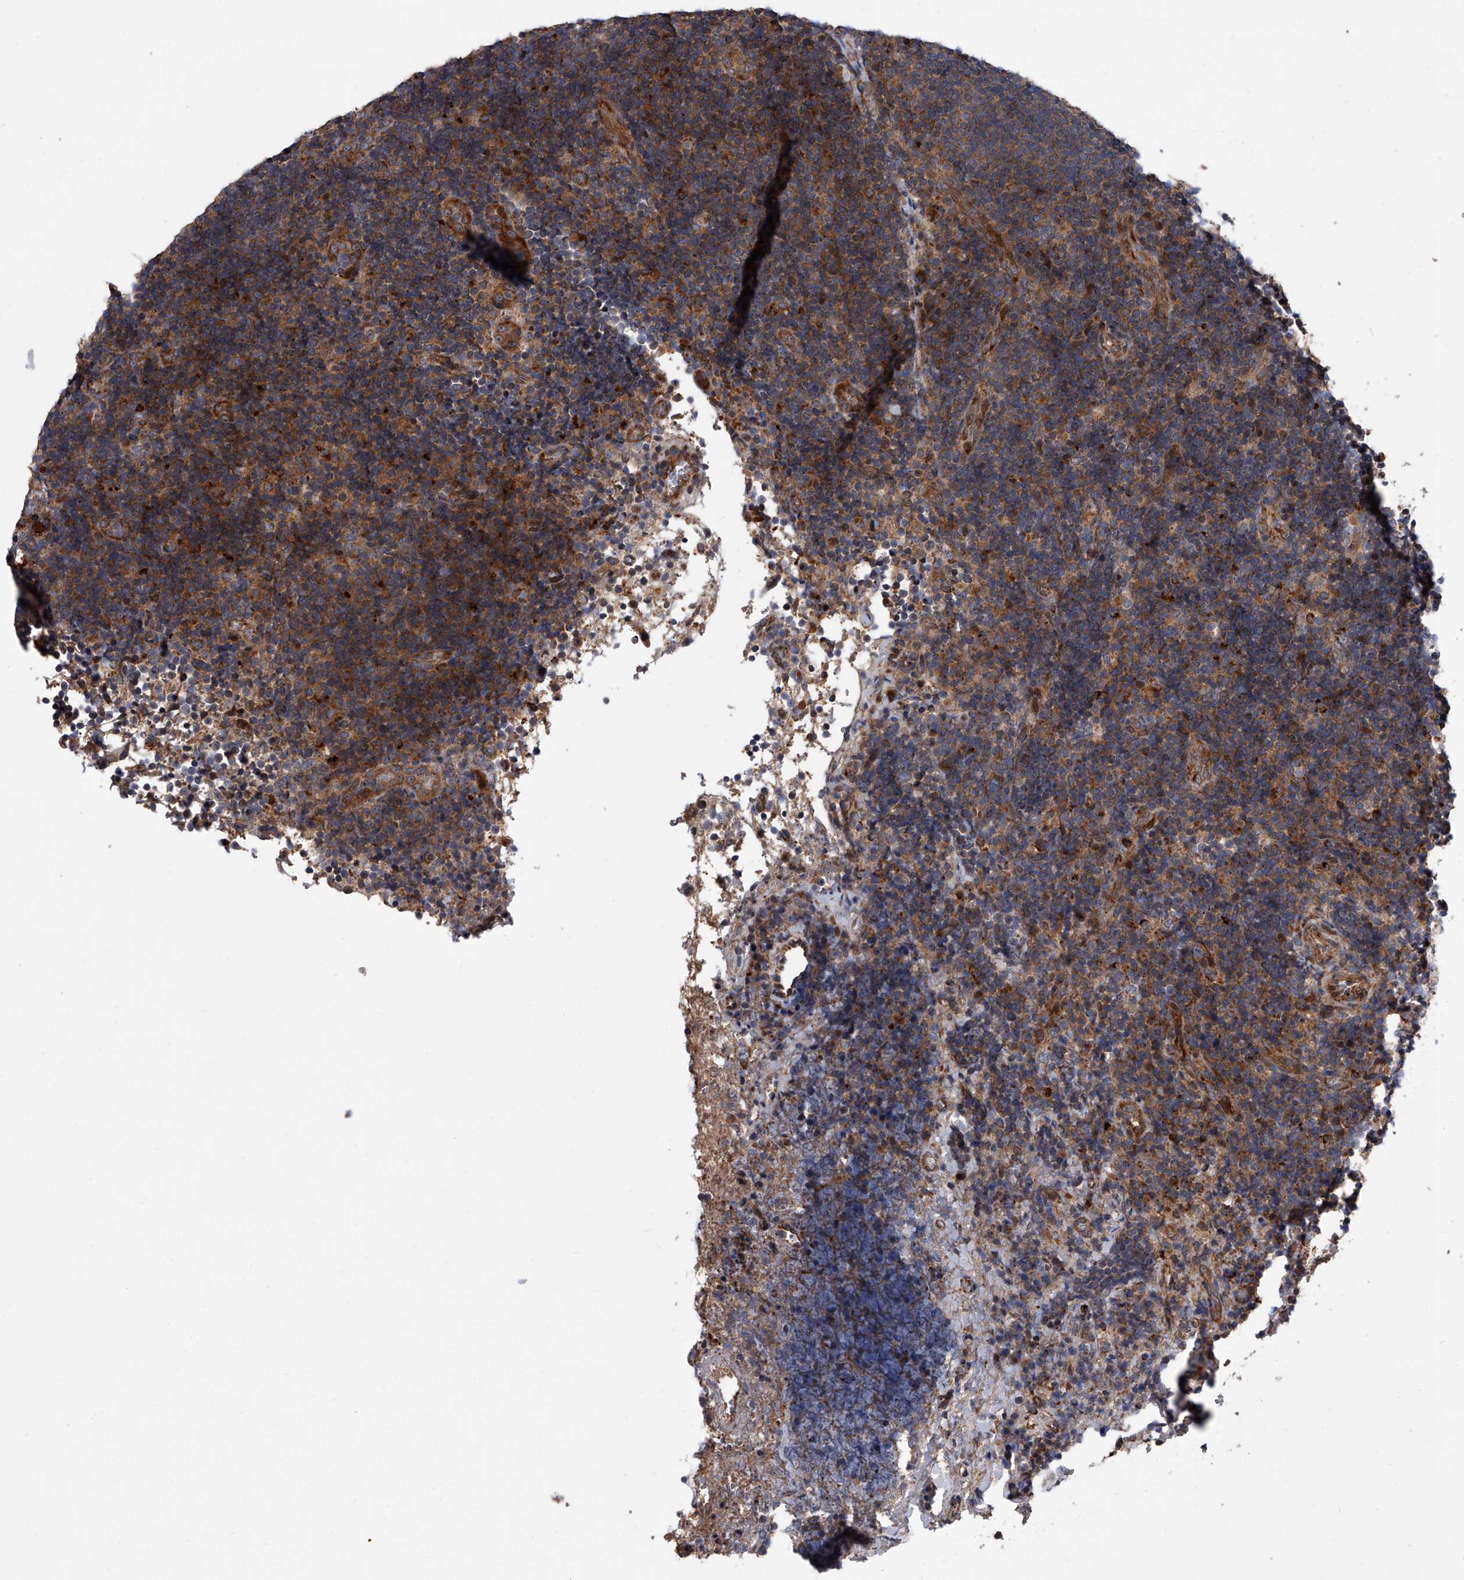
{"staining": {"intensity": "moderate", "quantity": ">75%", "location": "cytoplasmic/membranous"}, "tissue": "lymph node", "cell_type": "Germinal center cells", "image_type": "normal", "snomed": [{"axis": "morphology", "description": "Normal tissue, NOS"}, {"axis": "topography", "description": "Lymph node"}], "caption": "IHC of benign lymph node exhibits medium levels of moderate cytoplasmic/membranous staining in about >75% of germinal center cells. The staining was performed using DAB to visualize the protein expression in brown, while the nuclei were stained in blue with hematoxylin (Magnification: 20x).", "gene": "USP47", "patient": {"sex": "female", "age": 22}}